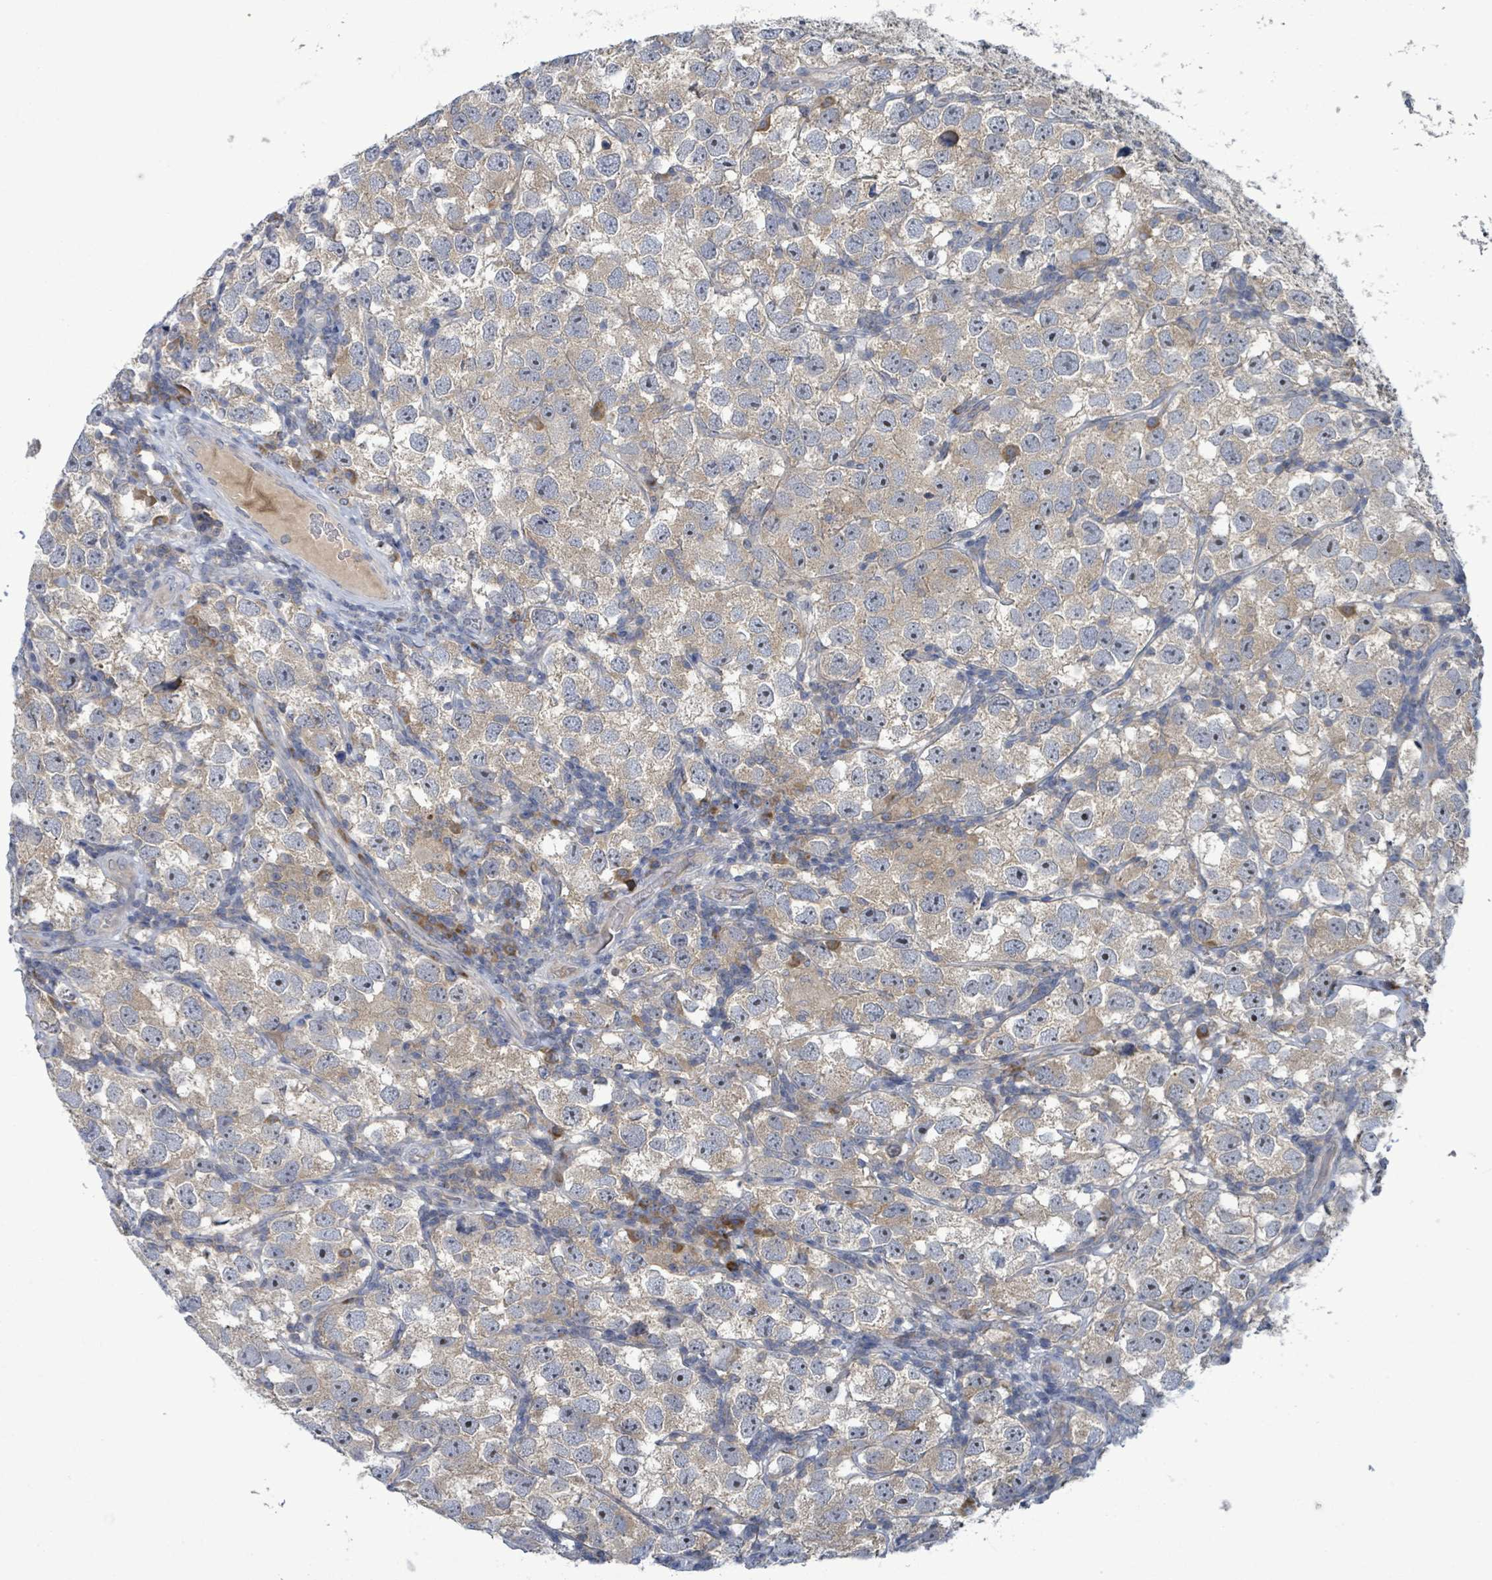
{"staining": {"intensity": "moderate", "quantity": "<25%", "location": "nuclear"}, "tissue": "testis cancer", "cell_type": "Tumor cells", "image_type": "cancer", "snomed": [{"axis": "morphology", "description": "Seminoma, NOS"}, {"axis": "topography", "description": "Testis"}], "caption": "Immunohistochemistry (IHC) image of neoplastic tissue: human testis seminoma stained using IHC demonstrates low levels of moderate protein expression localized specifically in the nuclear of tumor cells, appearing as a nuclear brown color.", "gene": "SERPINE3", "patient": {"sex": "male", "age": 26}}